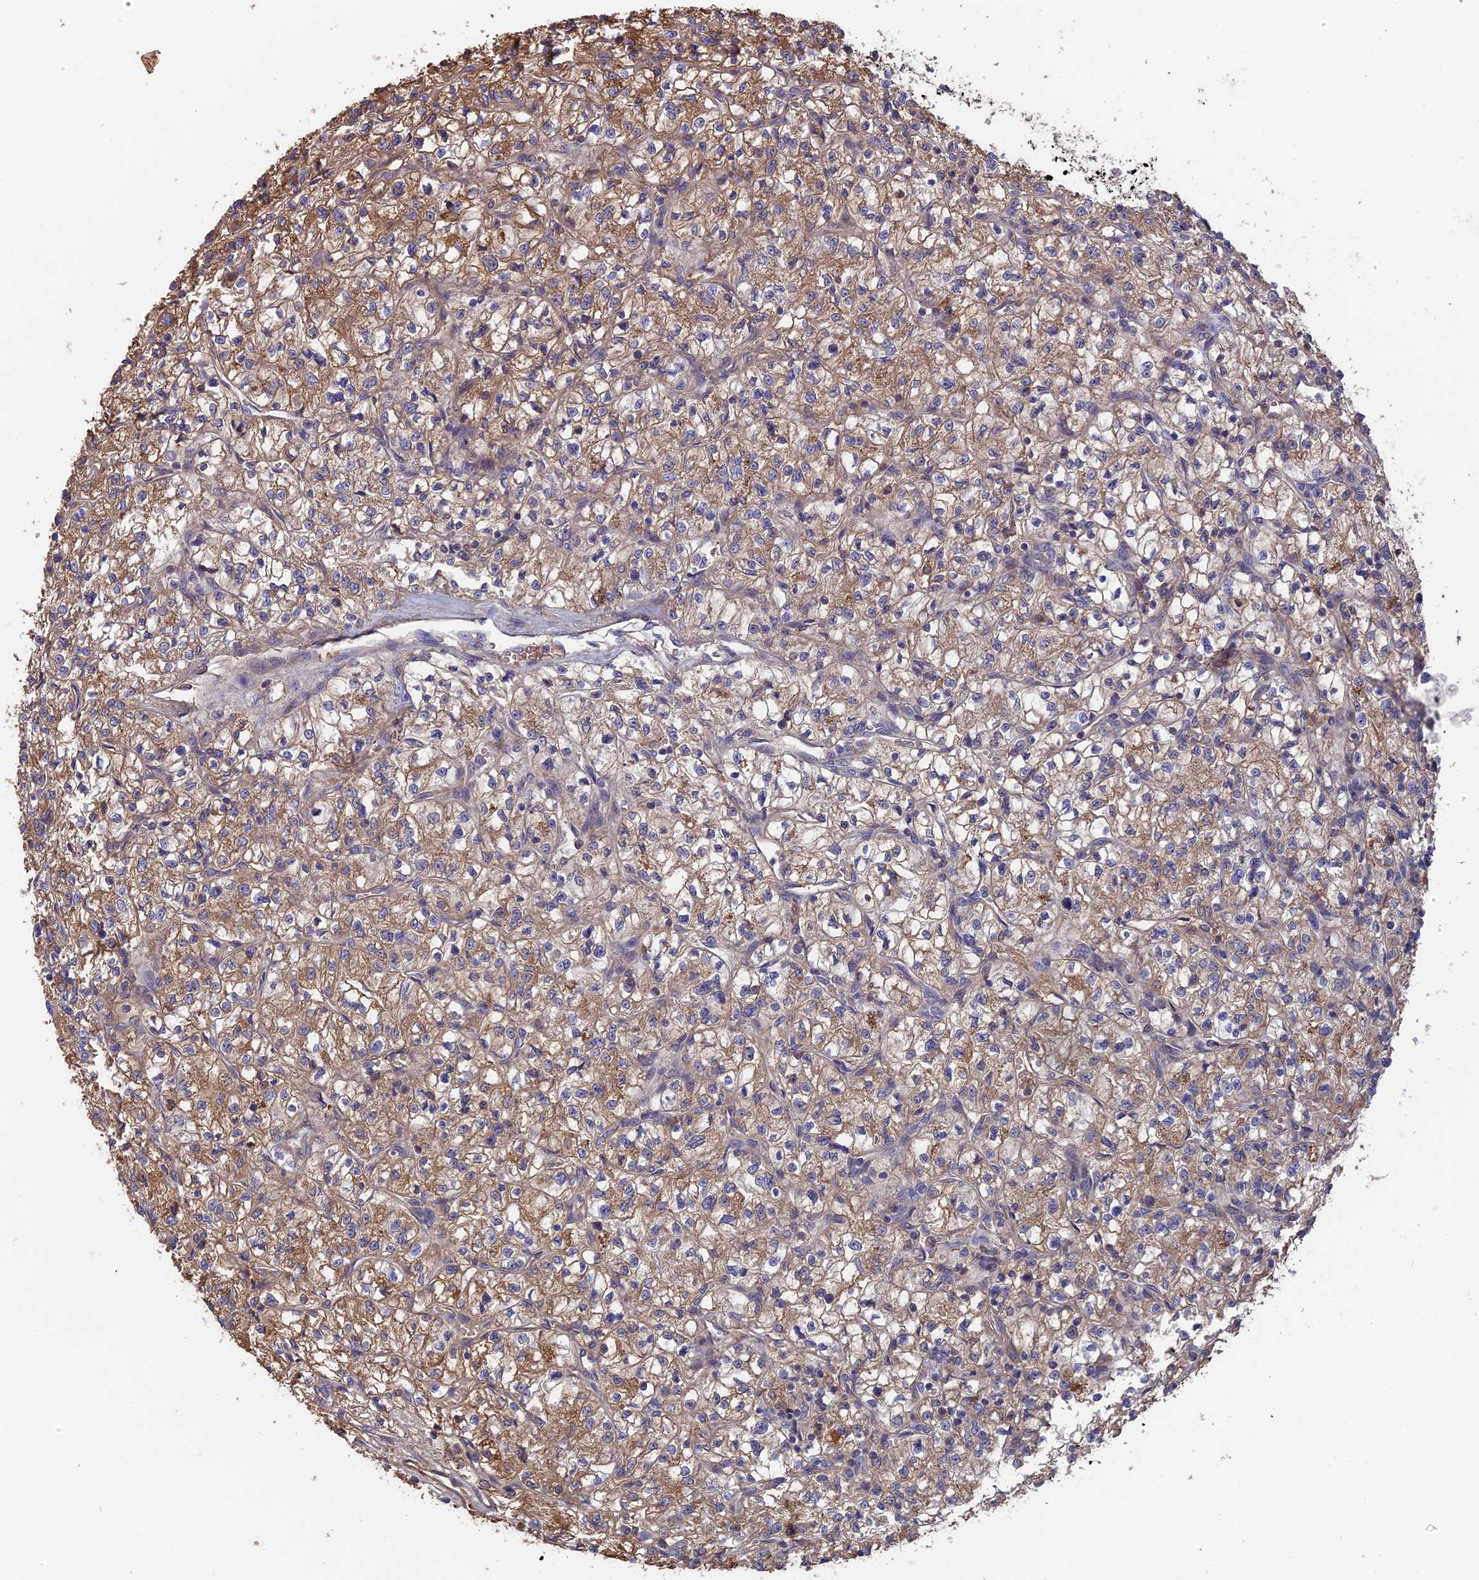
{"staining": {"intensity": "moderate", "quantity": ">75%", "location": "cytoplasmic/membranous"}, "tissue": "renal cancer", "cell_type": "Tumor cells", "image_type": "cancer", "snomed": [{"axis": "morphology", "description": "Adenocarcinoma, NOS"}, {"axis": "topography", "description": "Kidney"}], "caption": "Moderate cytoplasmic/membranous expression is identified in about >75% of tumor cells in renal cancer (adenocarcinoma). (DAB IHC, brown staining for protein, blue staining for nuclei).", "gene": "ERMAP", "patient": {"sex": "female", "age": 64}}